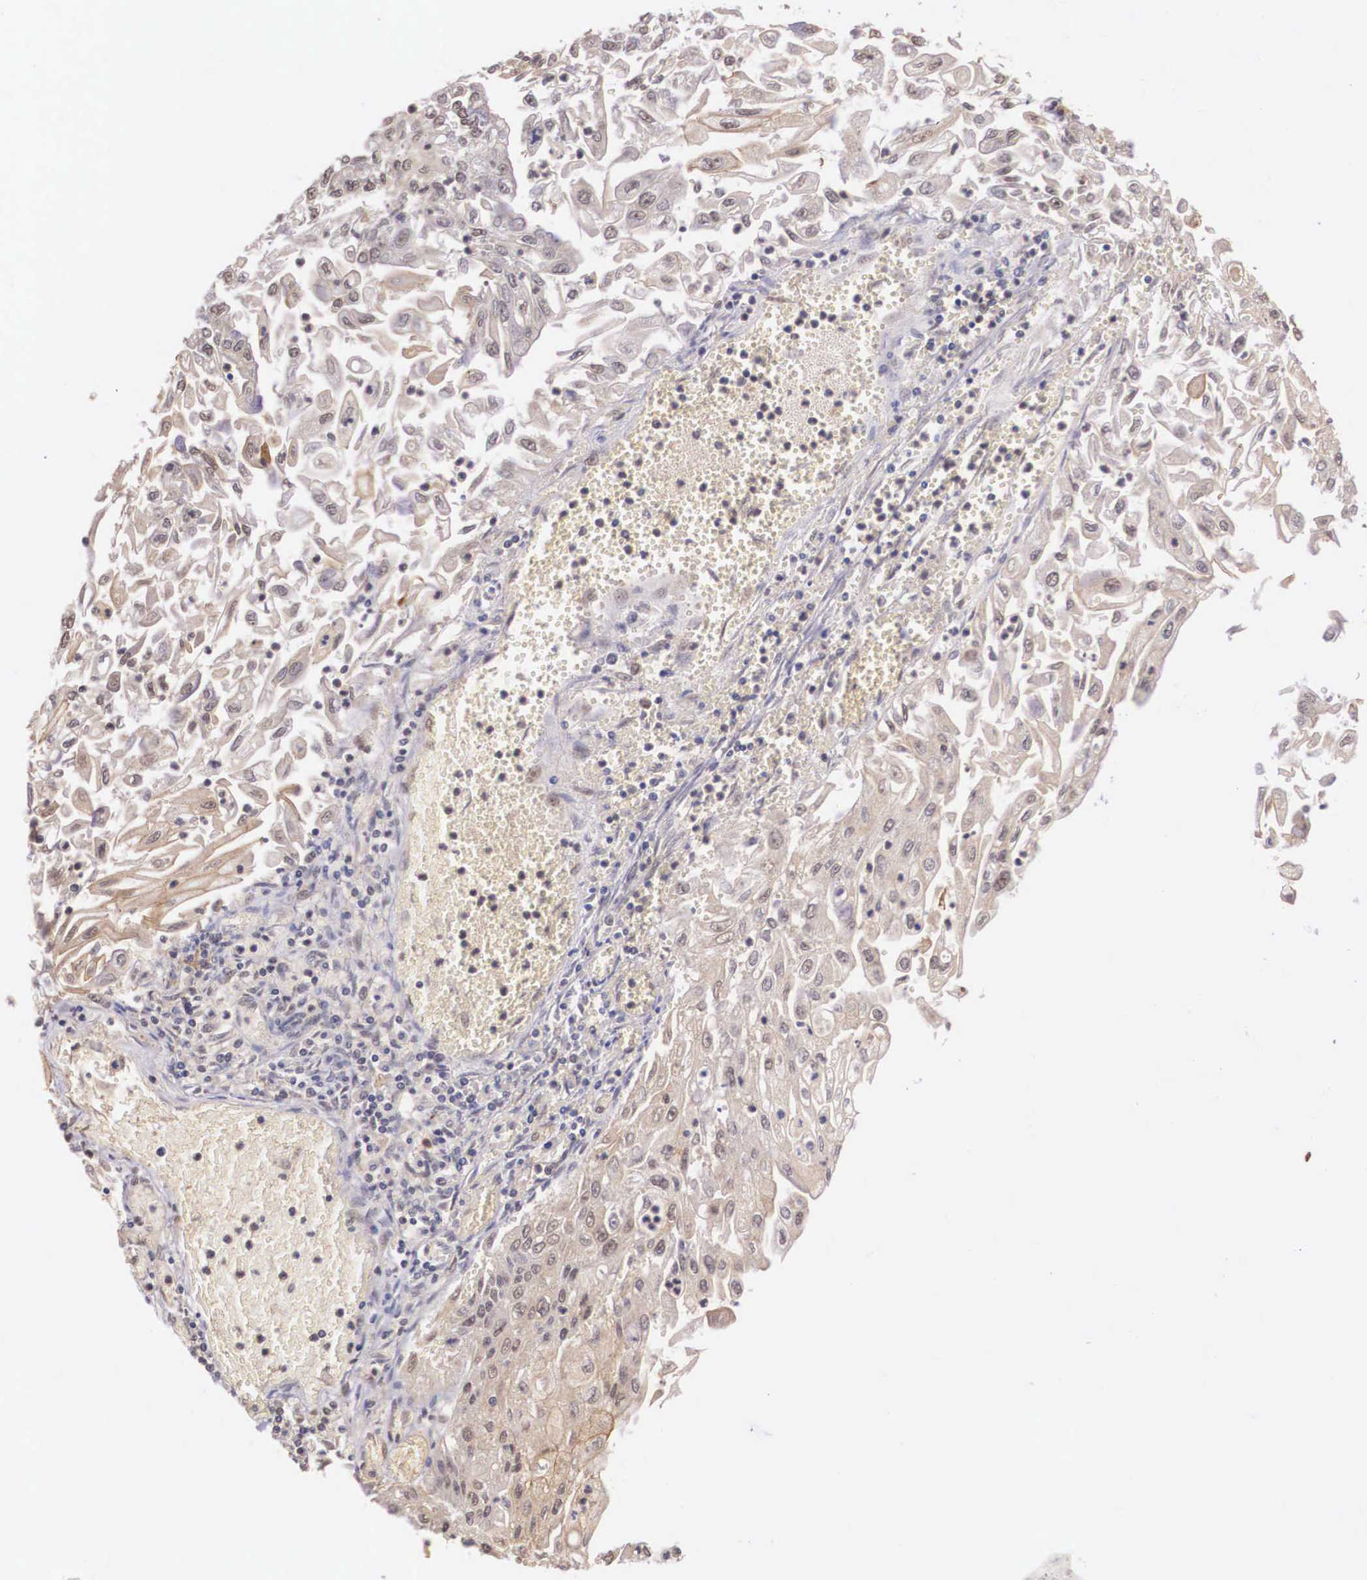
{"staining": {"intensity": "weak", "quantity": ">75%", "location": "cytoplasmic/membranous"}, "tissue": "endometrial cancer", "cell_type": "Tumor cells", "image_type": "cancer", "snomed": [{"axis": "morphology", "description": "Adenocarcinoma, NOS"}, {"axis": "topography", "description": "Endometrium"}], "caption": "Tumor cells display low levels of weak cytoplasmic/membranous positivity in approximately >75% of cells in endometrial adenocarcinoma.", "gene": "VASH1", "patient": {"sex": "female", "age": 75}}